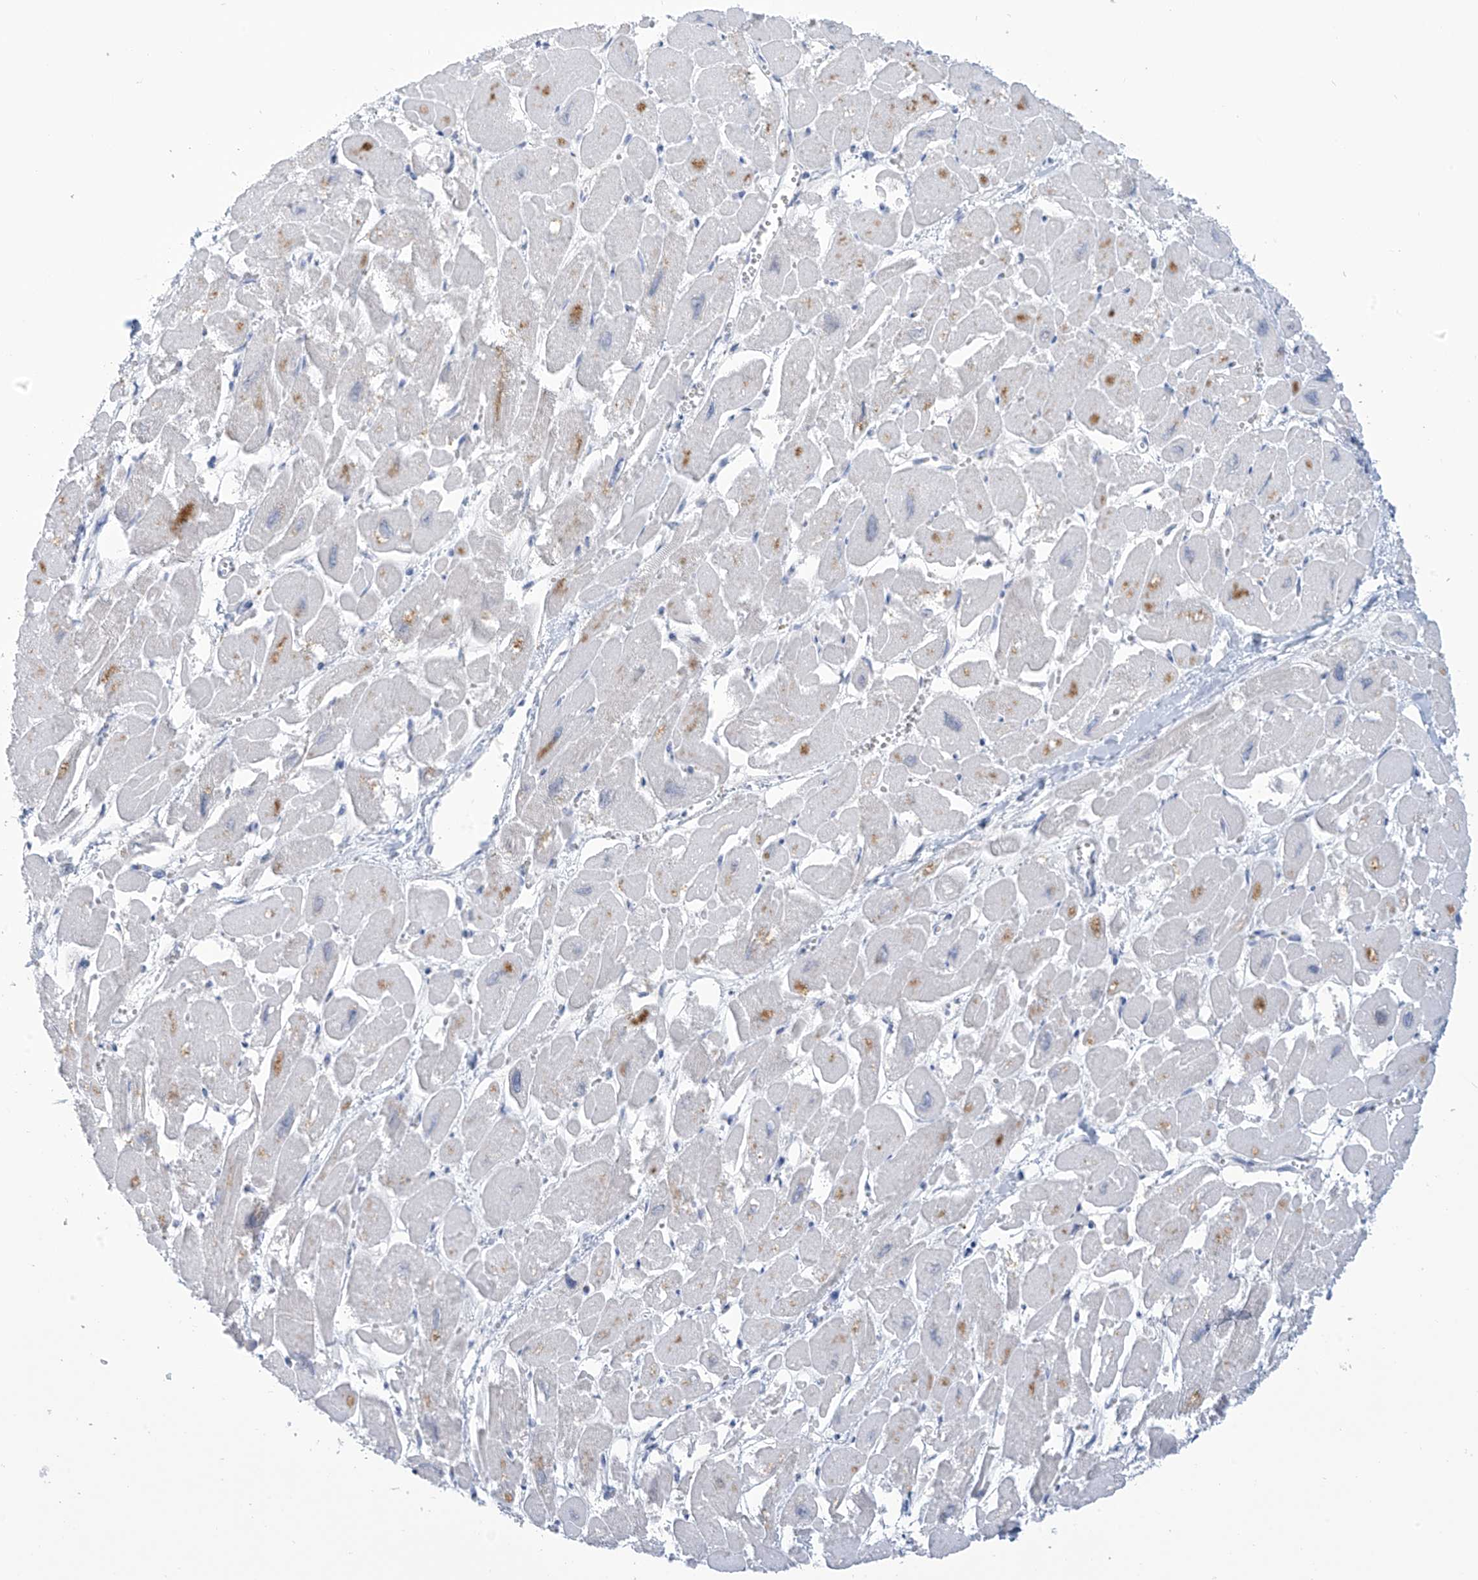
{"staining": {"intensity": "moderate", "quantity": "<25%", "location": "cytoplasmic/membranous"}, "tissue": "heart muscle", "cell_type": "Cardiomyocytes", "image_type": "normal", "snomed": [{"axis": "morphology", "description": "Normal tissue, NOS"}, {"axis": "topography", "description": "Heart"}], "caption": "Moderate cytoplasmic/membranous protein staining is identified in about <25% of cardiomyocytes in heart muscle. The protein of interest is shown in brown color, while the nuclei are stained blue.", "gene": "IBA57", "patient": {"sex": "male", "age": 54}}